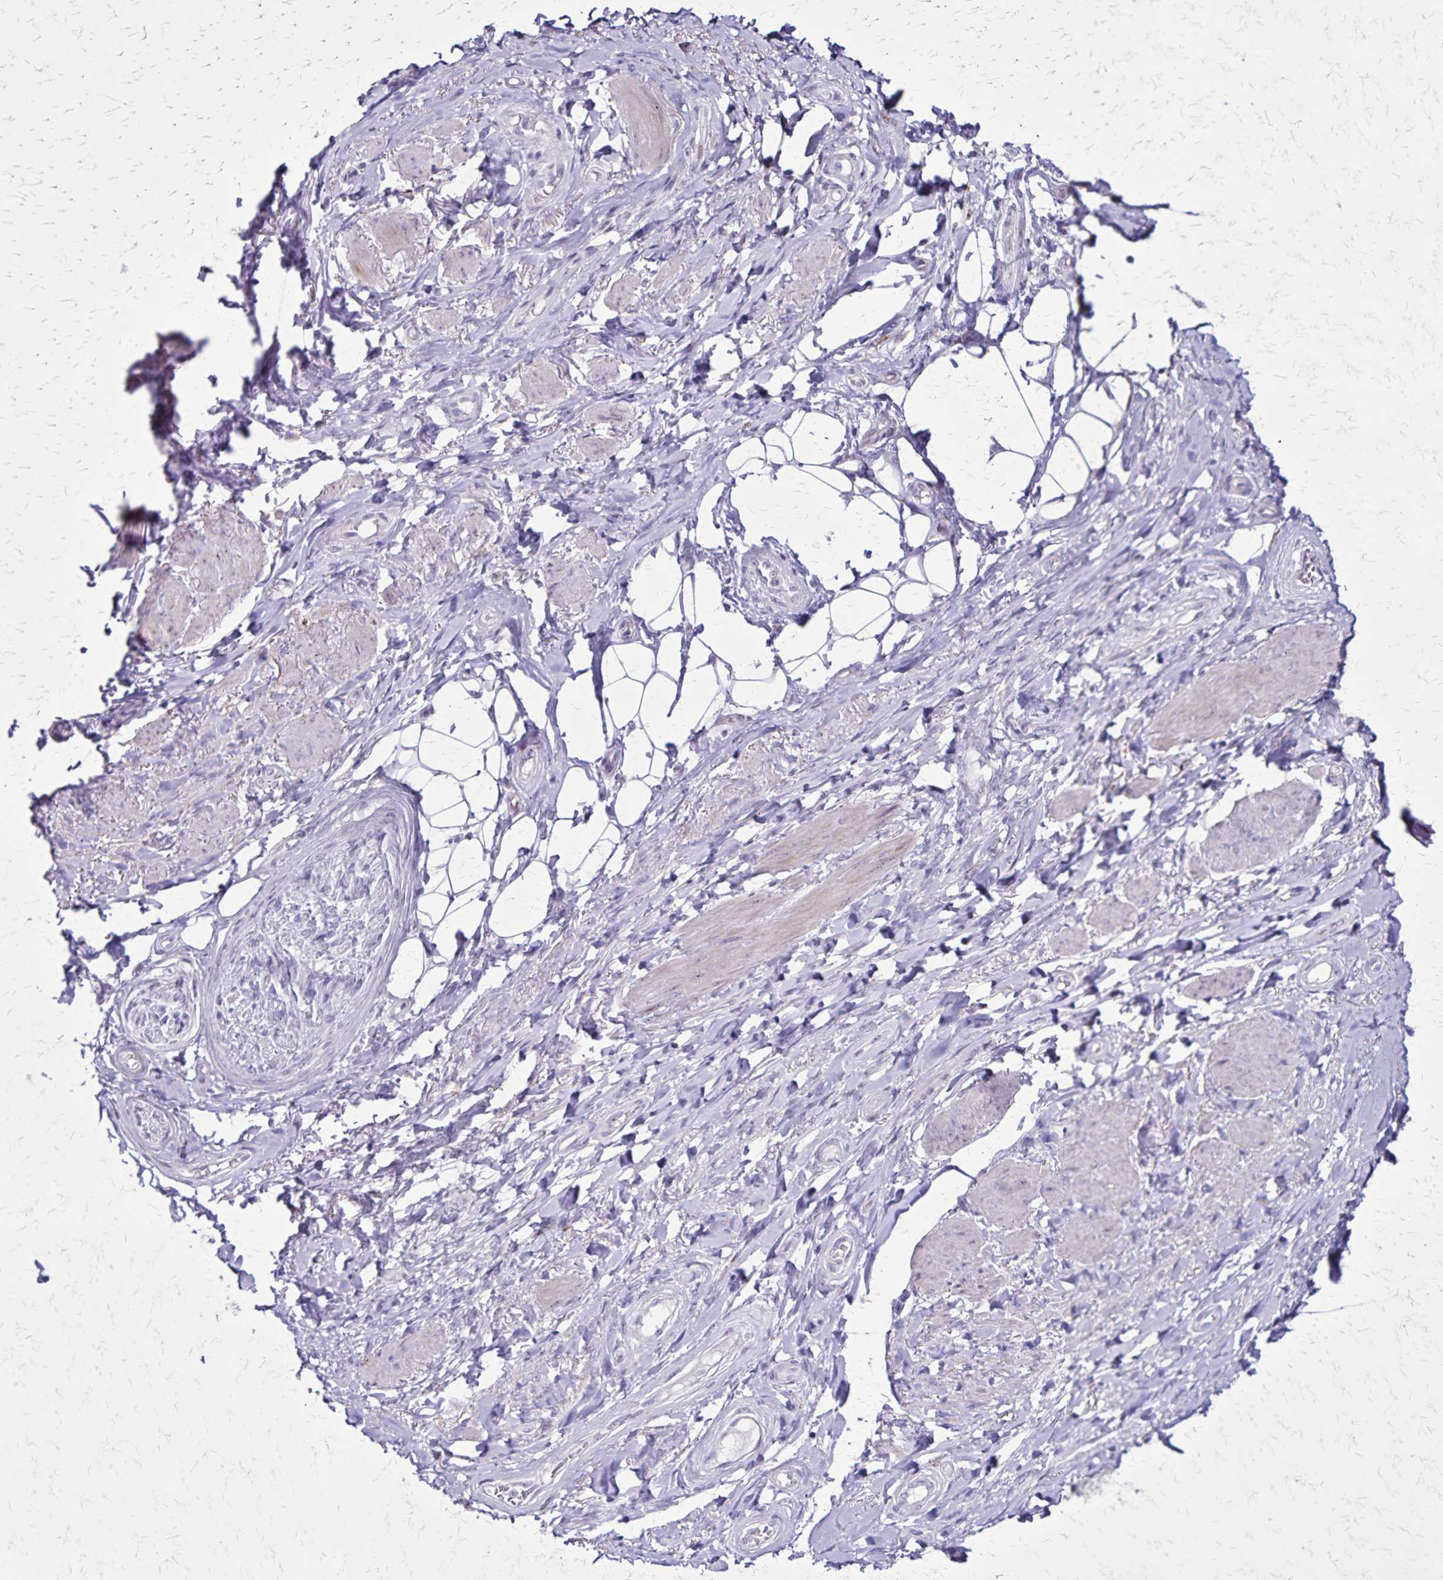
{"staining": {"intensity": "negative", "quantity": "none", "location": "none"}, "tissue": "adipose tissue", "cell_type": "Adipocytes", "image_type": "normal", "snomed": [{"axis": "morphology", "description": "Normal tissue, NOS"}, {"axis": "topography", "description": "Anal"}, {"axis": "topography", "description": "Peripheral nerve tissue"}], "caption": "Immunohistochemical staining of normal adipose tissue shows no significant staining in adipocytes. The staining was performed using DAB to visualize the protein expression in brown, while the nuclei were stained in blue with hematoxylin (Magnification: 20x).", "gene": "OR51B5", "patient": {"sex": "male", "age": 53}}